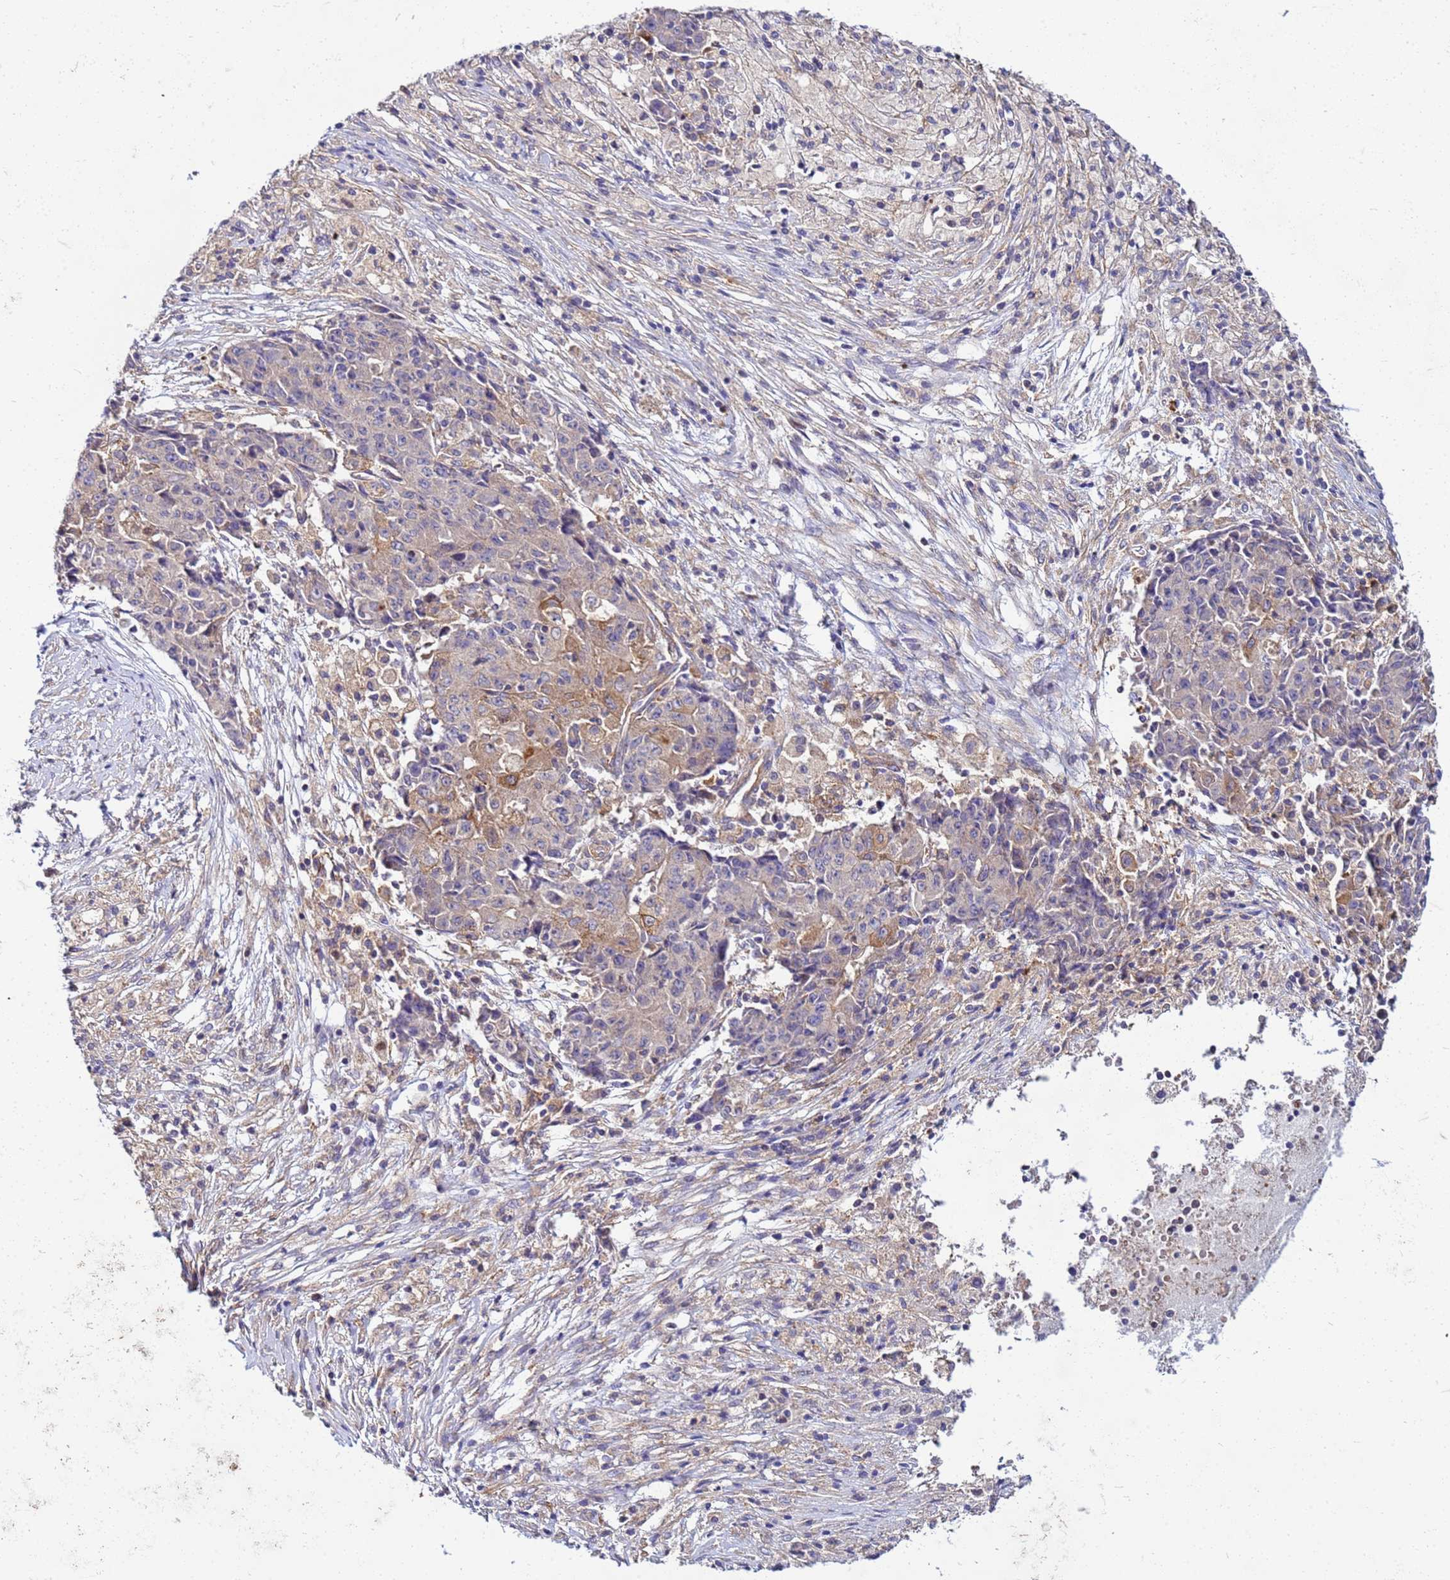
{"staining": {"intensity": "moderate", "quantity": "<25%", "location": "cytoplasmic/membranous"}, "tissue": "ovarian cancer", "cell_type": "Tumor cells", "image_type": "cancer", "snomed": [{"axis": "morphology", "description": "Carcinoma, endometroid"}, {"axis": "topography", "description": "Ovary"}], "caption": "The photomicrograph reveals immunohistochemical staining of ovarian cancer. There is moderate cytoplasmic/membranous expression is present in about <25% of tumor cells.", "gene": "PKD1", "patient": {"sex": "female", "age": 42}}